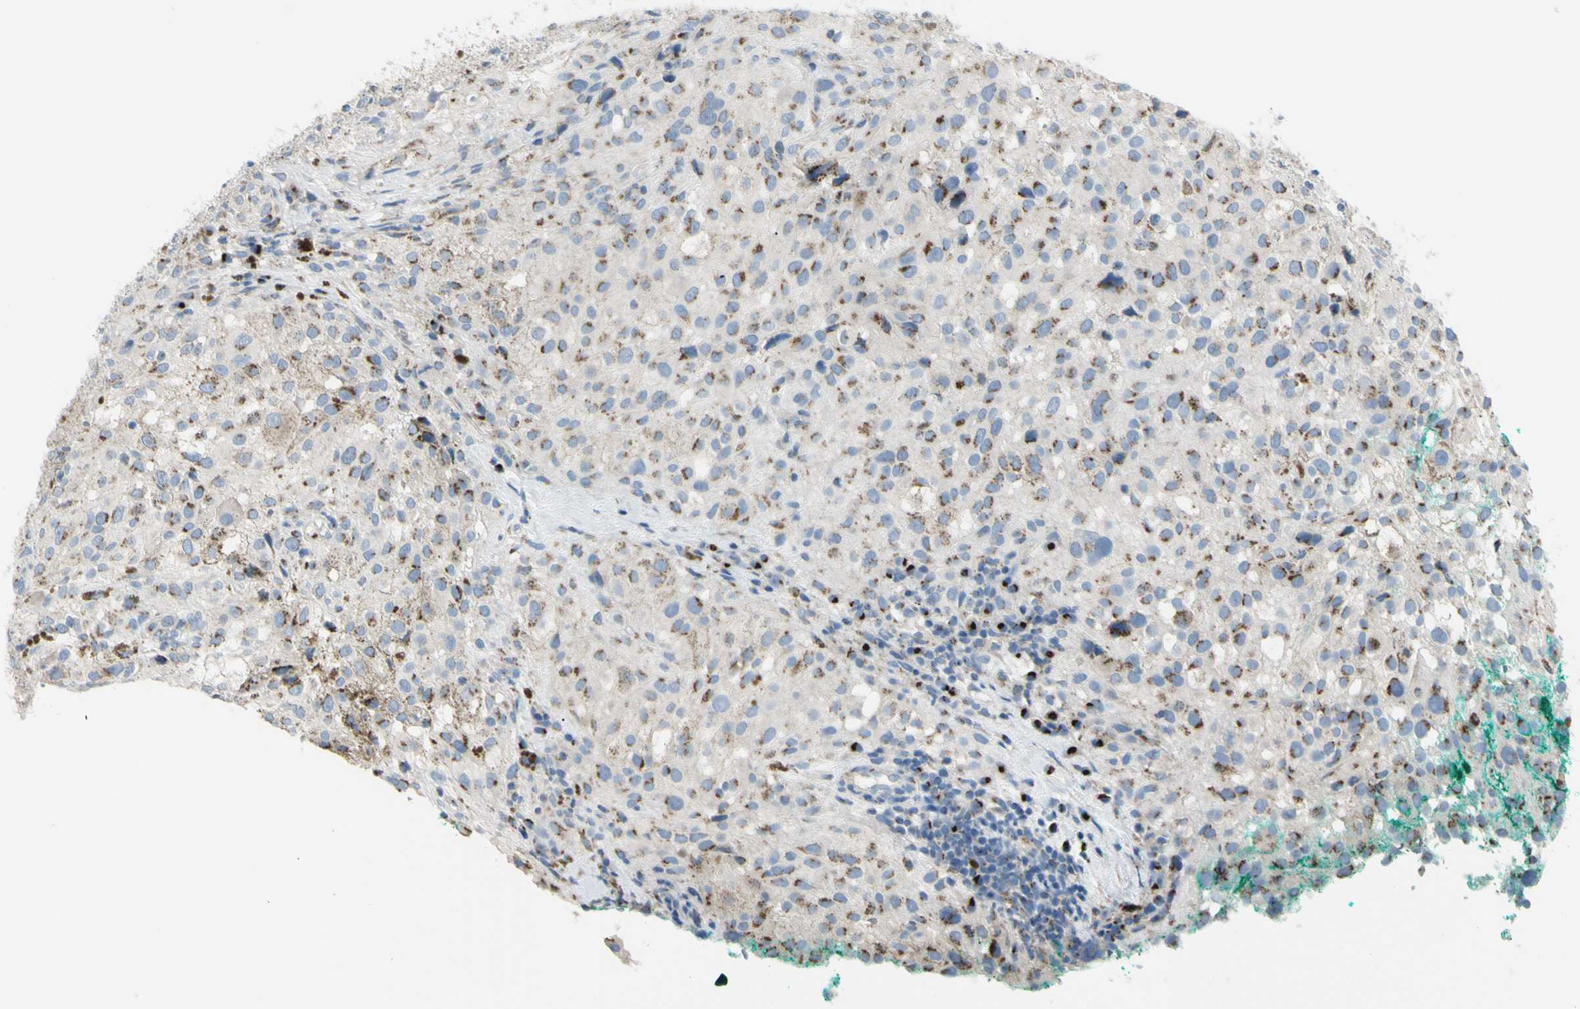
{"staining": {"intensity": "moderate", "quantity": "25%-75%", "location": "cytoplasmic/membranous"}, "tissue": "melanoma", "cell_type": "Tumor cells", "image_type": "cancer", "snomed": [{"axis": "morphology", "description": "Necrosis, NOS"}, {"axis": "morphology", "description": "Malignant melanoma, NOS"}, {"axis": "topography", "description": "Skin"}], "caption": "Immunohistochemistry (DAB (3,3'-diaminobenzidine)) staining of melanoma displays moderate cytoplasmic/membranous protein positivity in approximately 25%-75% of tumor cells.", "gene": "B4GALT3", "patient": {"sex": "female", "age": 87}}